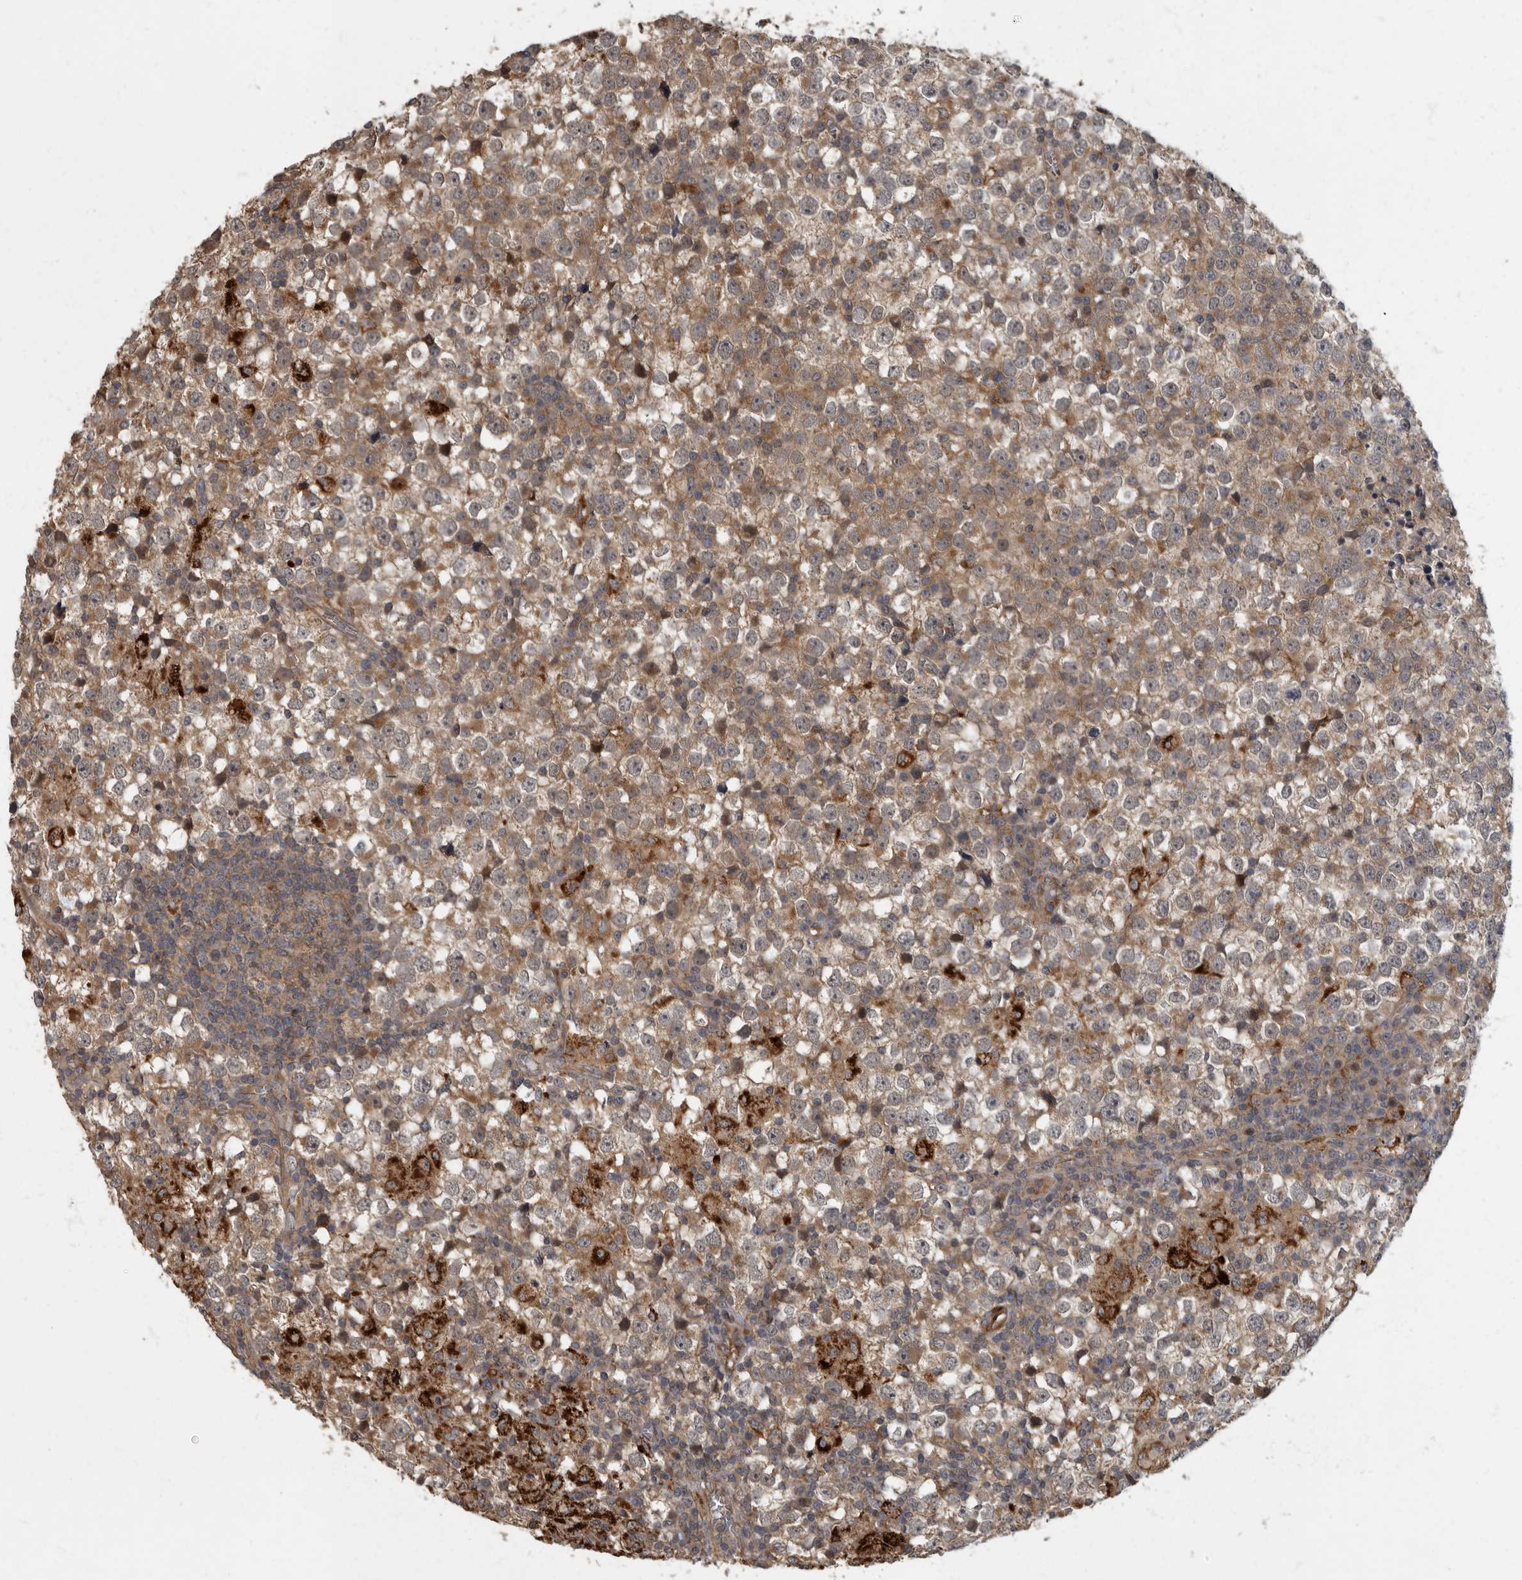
{"staining": {"intensity": "moderate", "quantity": ">75%", "location": "cytoplasmic/membranous"}, "tissue": "testis cancer", "cell_type": "Tumor cells", "image_type": "cancer", "snomed": [{"axis": "morphology", "description": "Seminoma, NOS"}, {"axis": "topography", "description": "Testis"}], "caption": "Testis cancer (seminoma) stained with a protein marker reveals moderate staining in tumor cells.", "gene": "IQCK", "patient": {"sex": "male", "age": 65}}